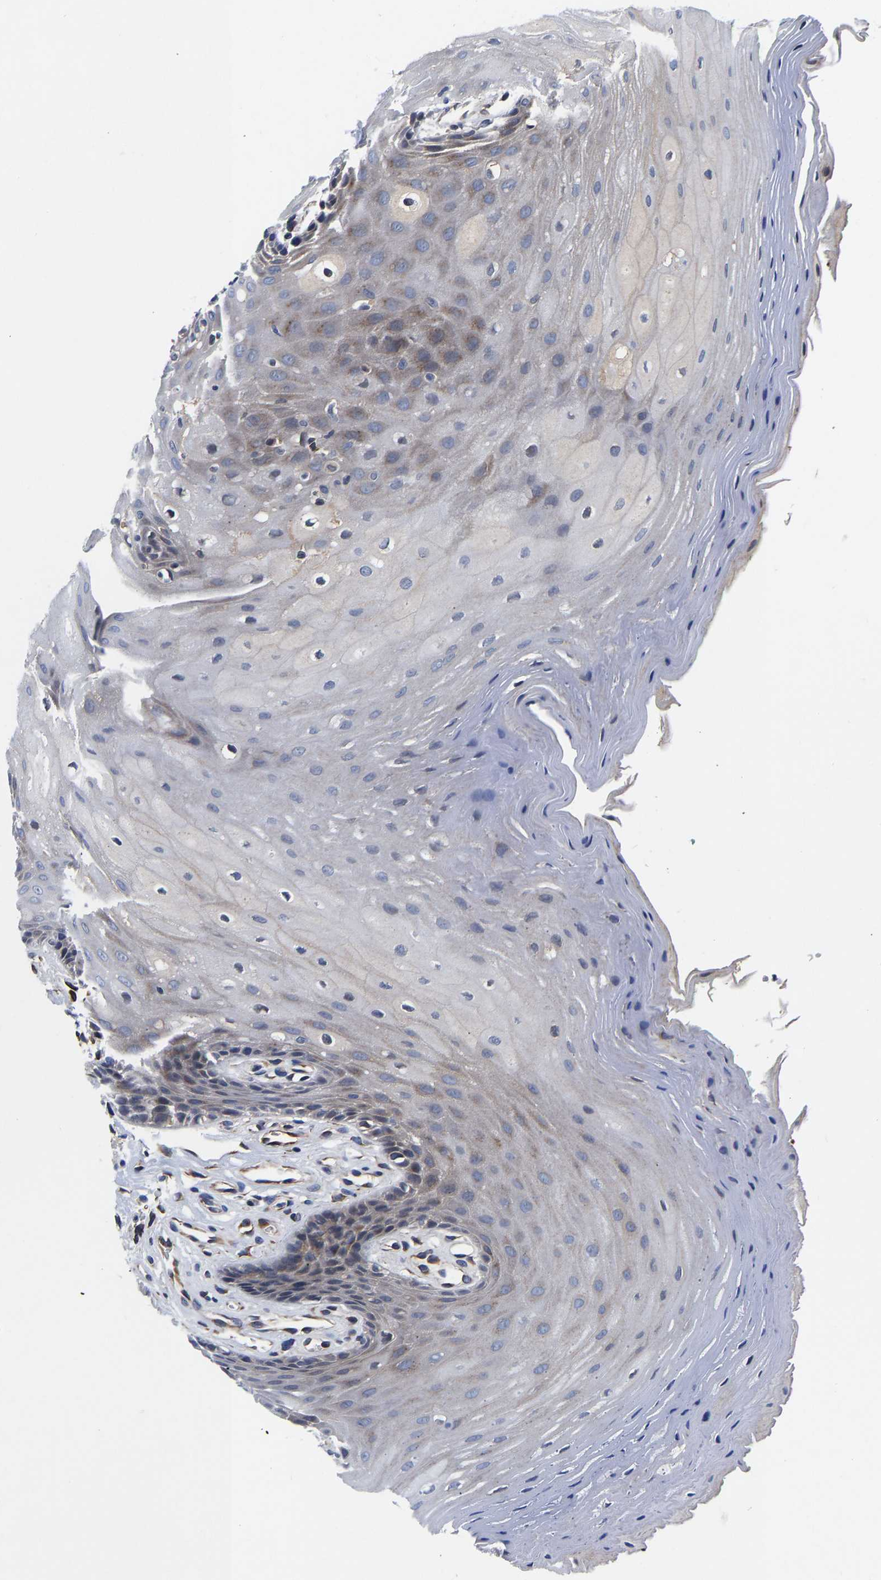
{"staining": {"intensity": "weak", "quantity": "<25%", "location": "cytoplasmic/membranous"}, "tissue": "oral mucosa", "cell_type": "Squamous epithelial cells", "image_type": "normal", "snomed": [{"axis": "morphology", "description": "Normal tissue, NOS"}, {"axis": "morphology", "description": "Squamous cell carcinoma, NOS"}, {"axis": "topography", "description": "Oral tissue"}, {"axis": "topography", "description": "Head-Neck"}], "caption": "DAB (3,3'-diaminobenzidine) immunohistochemical staining of benign human oral mucosa demonstrates no significant positivity in squamous epithelial cells.", "gene": "FRRS1", "patient": {"sex": "male", "age": 71}}